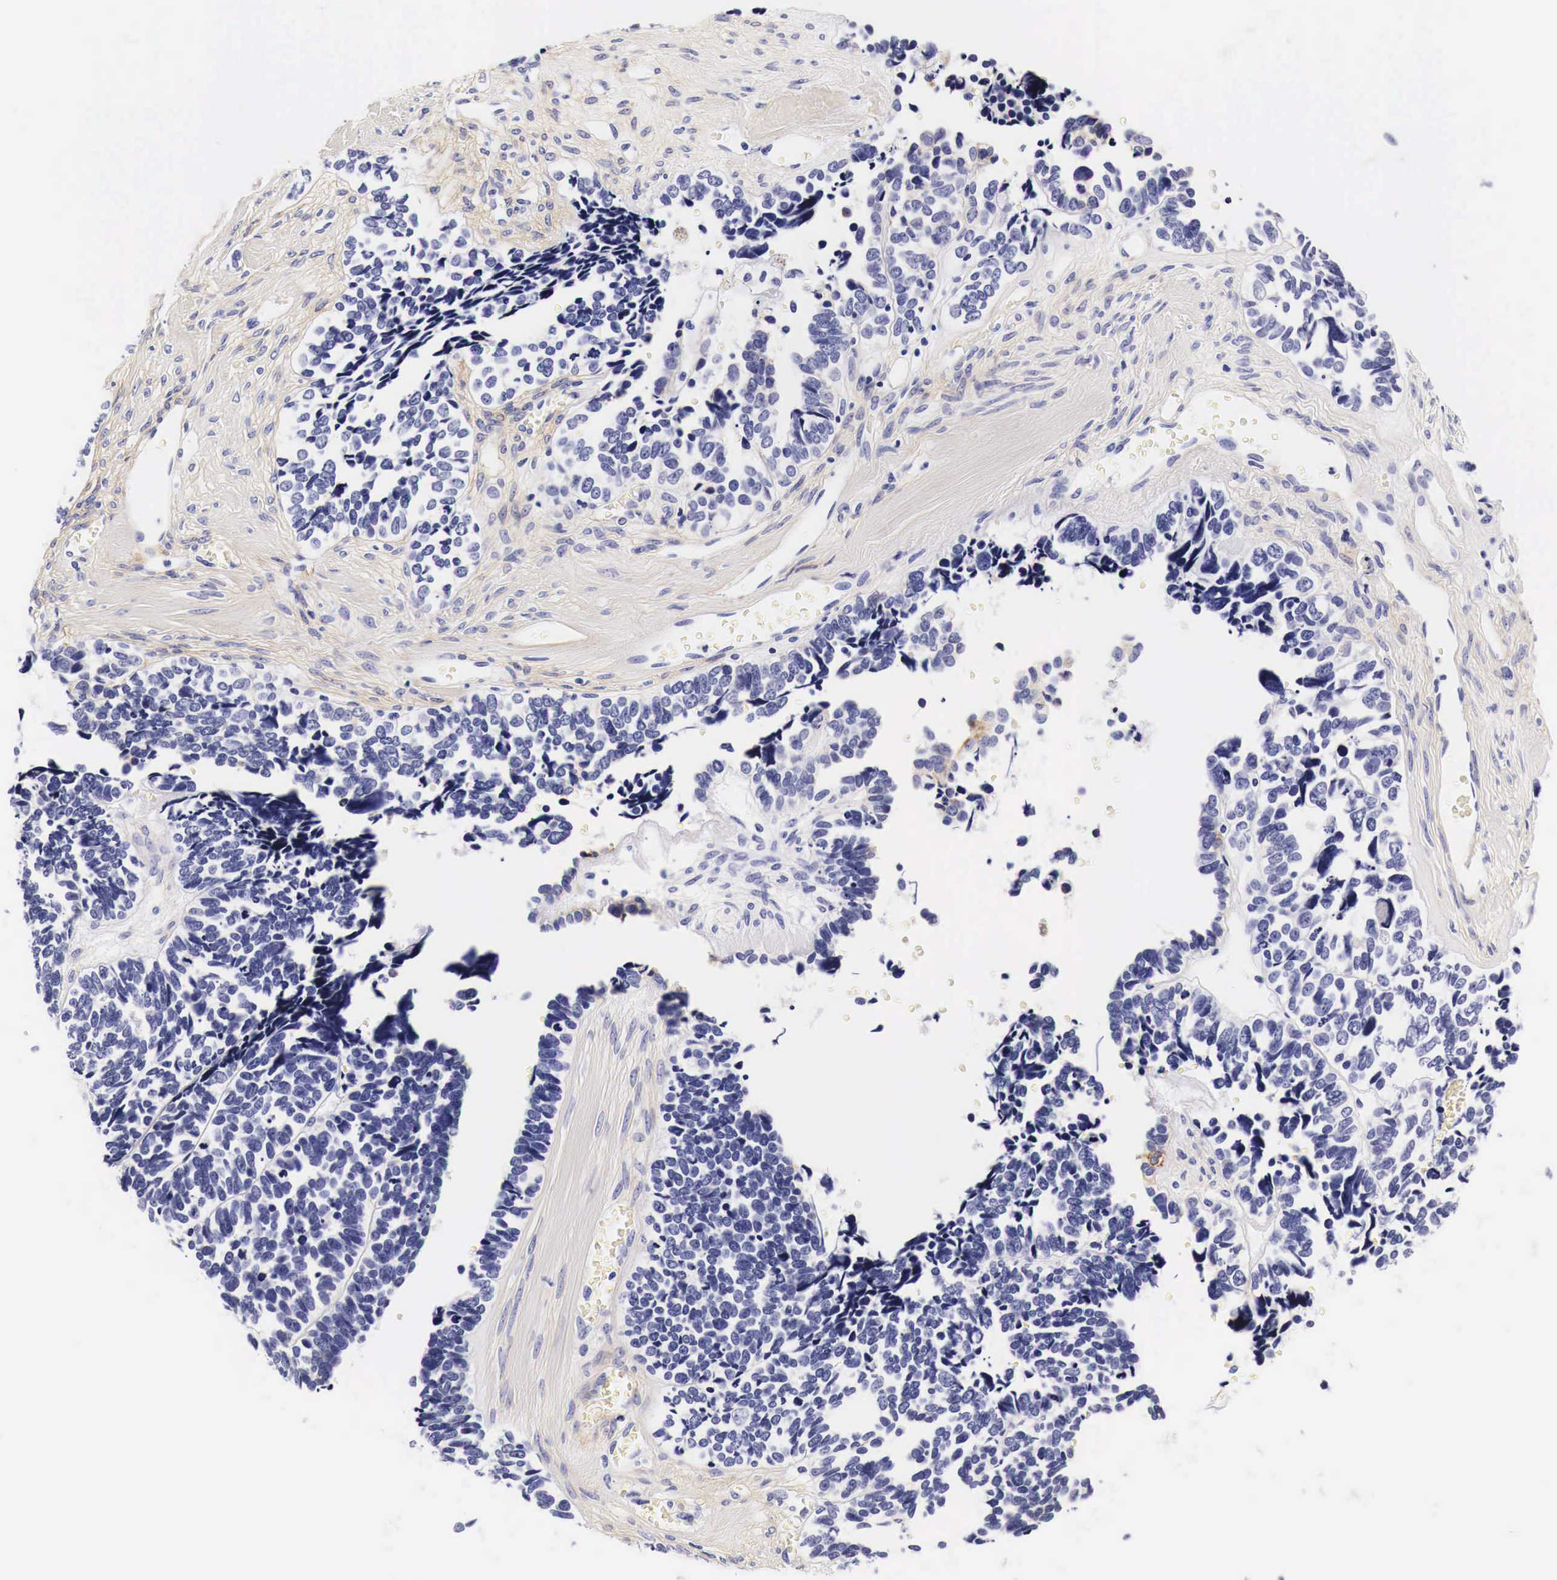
{"staining": {"intensity": "negative", "quantity": "none", "location": "none"}, "tissue": "ovarian cancer", "cell_type": "Tumor cells", "image_type": "cancer", "snomed": [{"axis": "morphology", "description": "Cystadenocarcinoma, serous, NOS"}, {"axis": "topography", "description": "Ovary"}], "caption": "The image exhibits no staining of tumor cells in ovarian serous cystadenocarcinoma.", "gene": "EGFR", "patient": {"sex": "female", "age": 77}}